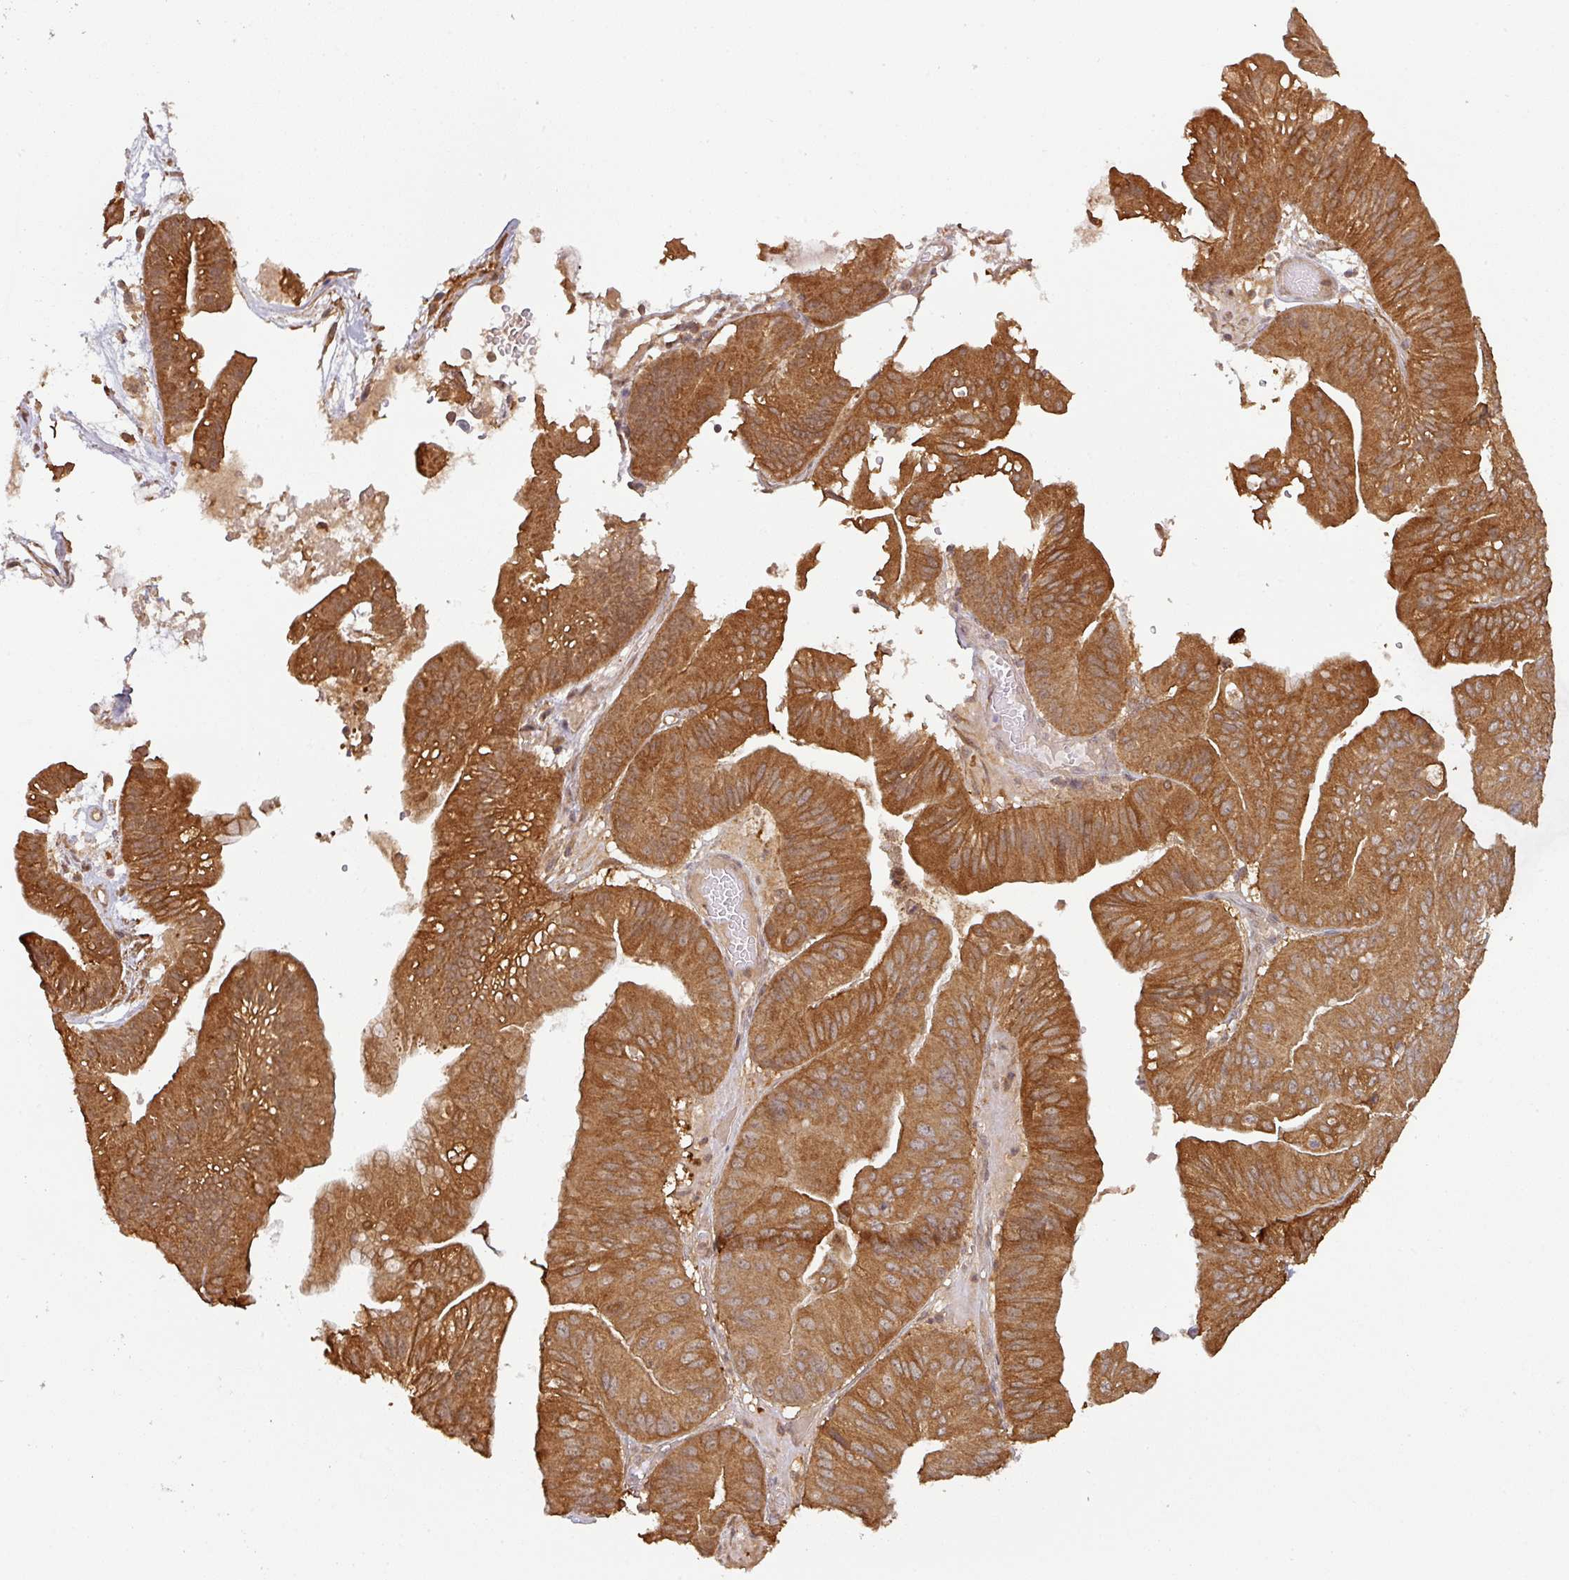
{"staining": {"intensity": "strong", "quantity": ">75%", "location": "cytoplasmic/membranous"}, "tissue": "ovarian cancer", "cell_type": "Tumor cells", "image_type": "cancer", "snomed": [{"axis": "morphology", "description": "Cystadenocarcinoma, mucinous, NOS"}, {"axis": "topography", "description": "Ovary"}], "caption": "About >75% of tumor cells in ovarian cancer (mucinous cystadenocarcinoma) display strong cytoplasmic/membranous protein positivity as visualized by brown immunohistochemical staining.", "gene": "ZNF322", "patient": {"sex": "female", "age": 61}}